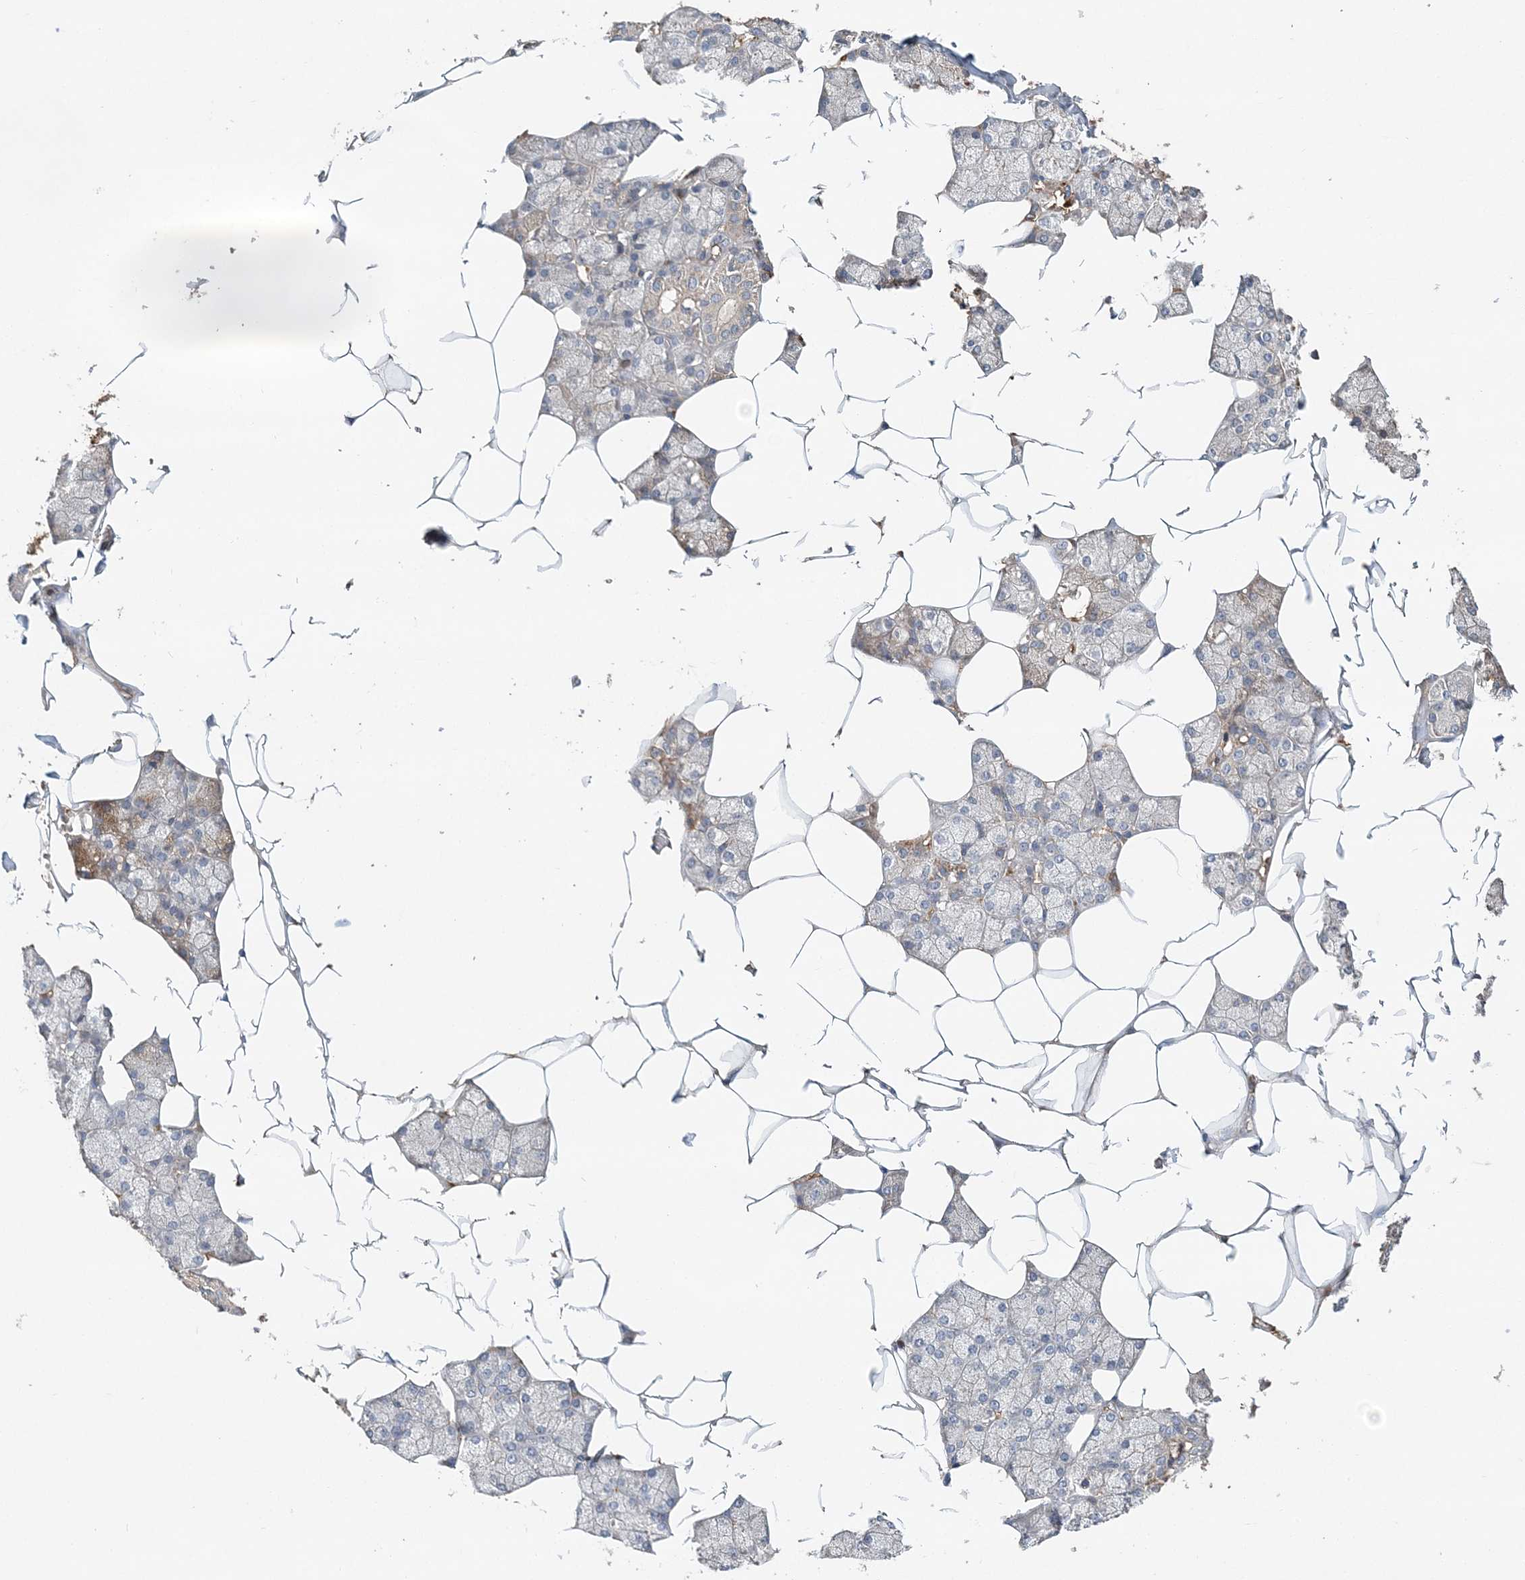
{"staining": {"intensity": "moderate", "quantity": "<25%", "location": "cytoplasmic/membranous"}, "tissue": "salivary gland", "cell_type": "Glandular cells", "image_type": "normal", "snomed": [{"axis": "morphology", "description": "Normal tissue, NOS"}, {"axis": "topography", "description": "Salivary gland"}], "caption": "Unremarkable salivary gland displays moderate cytoplasmic/membranous expression in approximately <25% of glandular cells.", "gene": "SYCP3", "patient": {"sex": "male", "age": 62}}